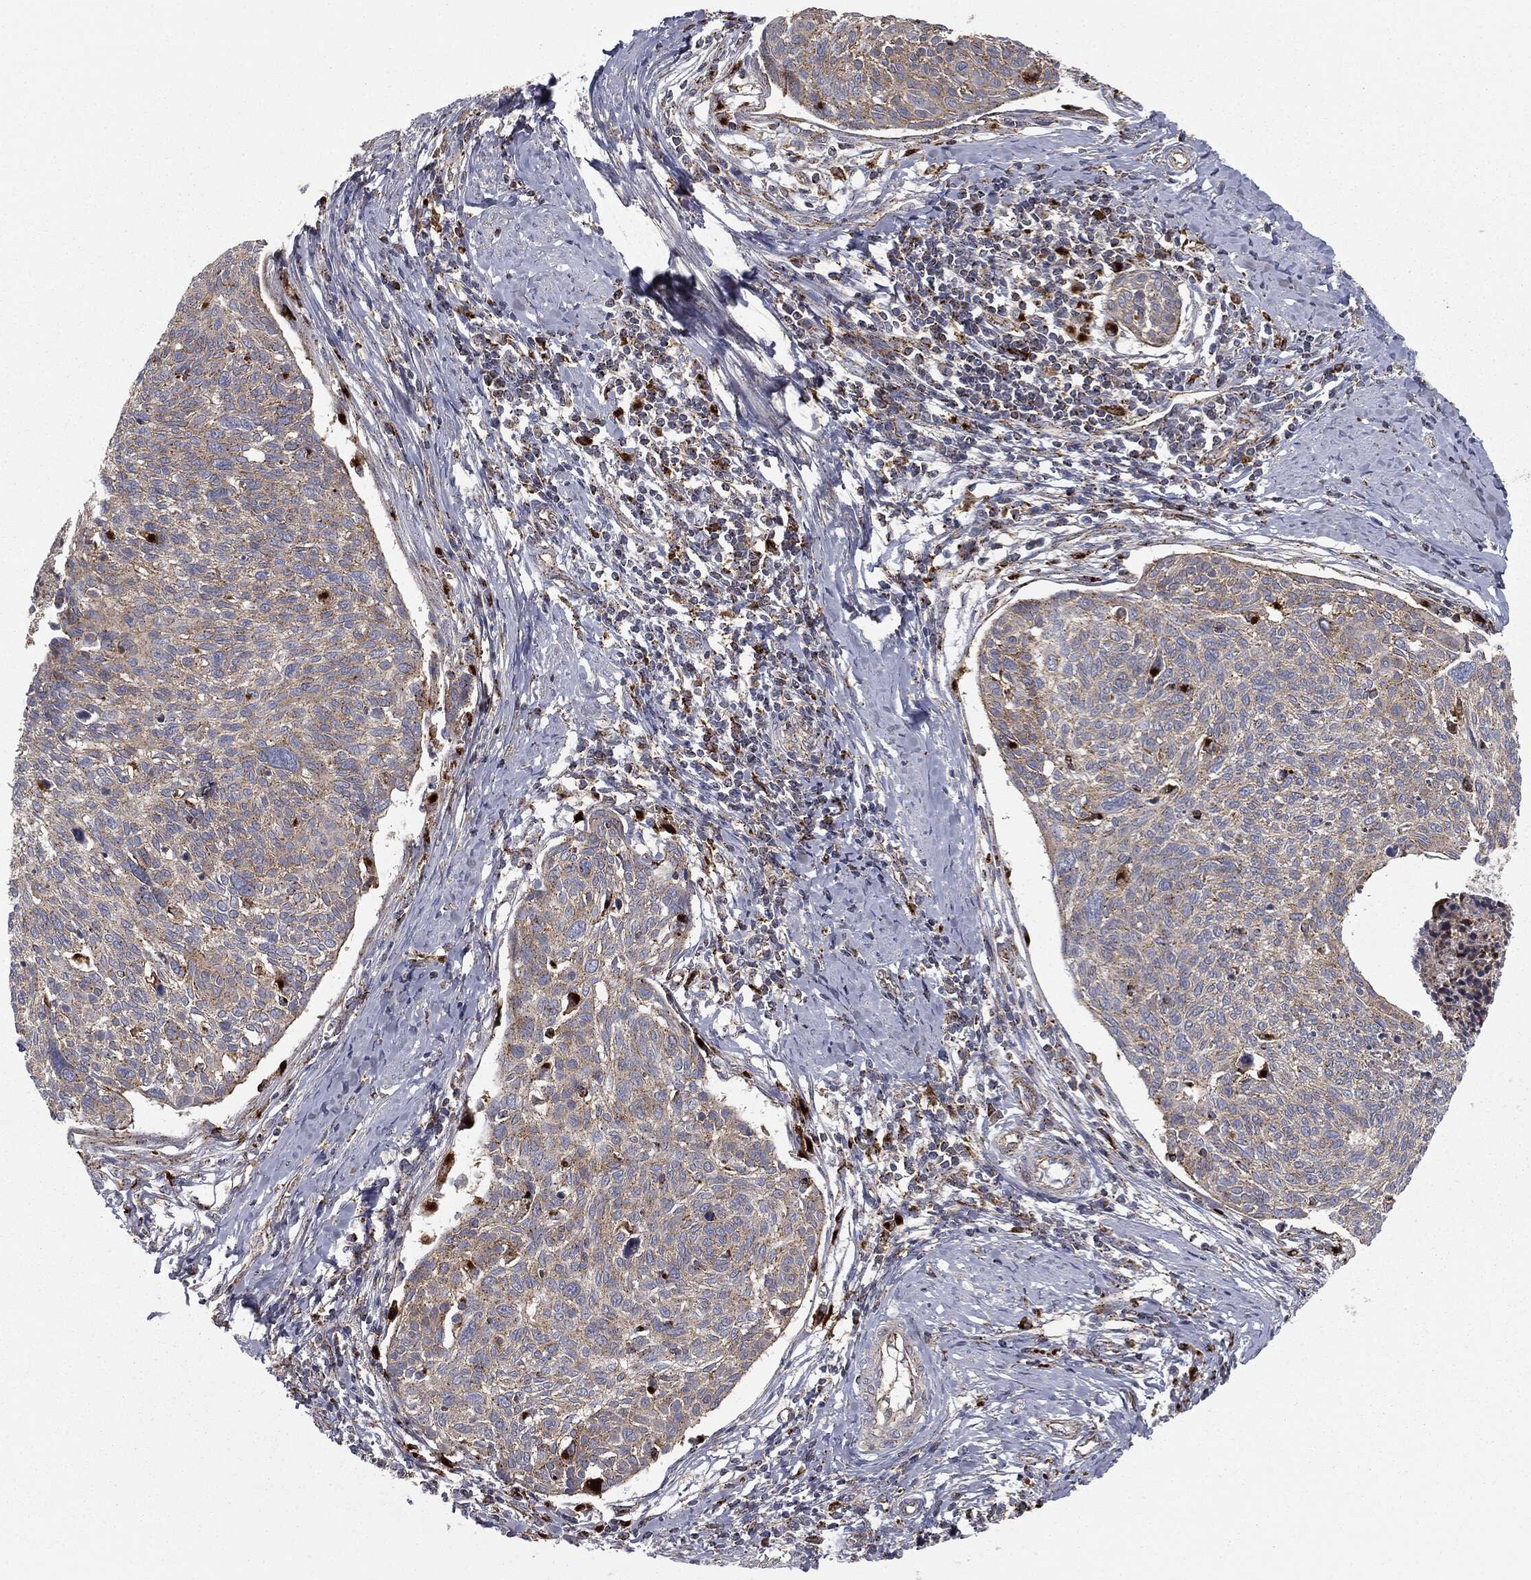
{"staining": {"intensity": "weak", "quantity": ">75%", "location": "cytoplasmic/membranous"}, "tissue": "cervical cancer", "cell_type": "Tumor cells", "image_type": "cancer", "snomed": [{"axis": "morphology", "description": "Squamous cell carcinoma, NOS"}, {"axis": "topography", "description": "Cervix"}], "caption": "A low amount of weak cytoplasmic/membranous positivity is present in about >75% of tumor cells in squamous cell carcinoma (cervical) tissue.", "gene": "CTSA", "patient": {"sex": "female", "age": 49}}